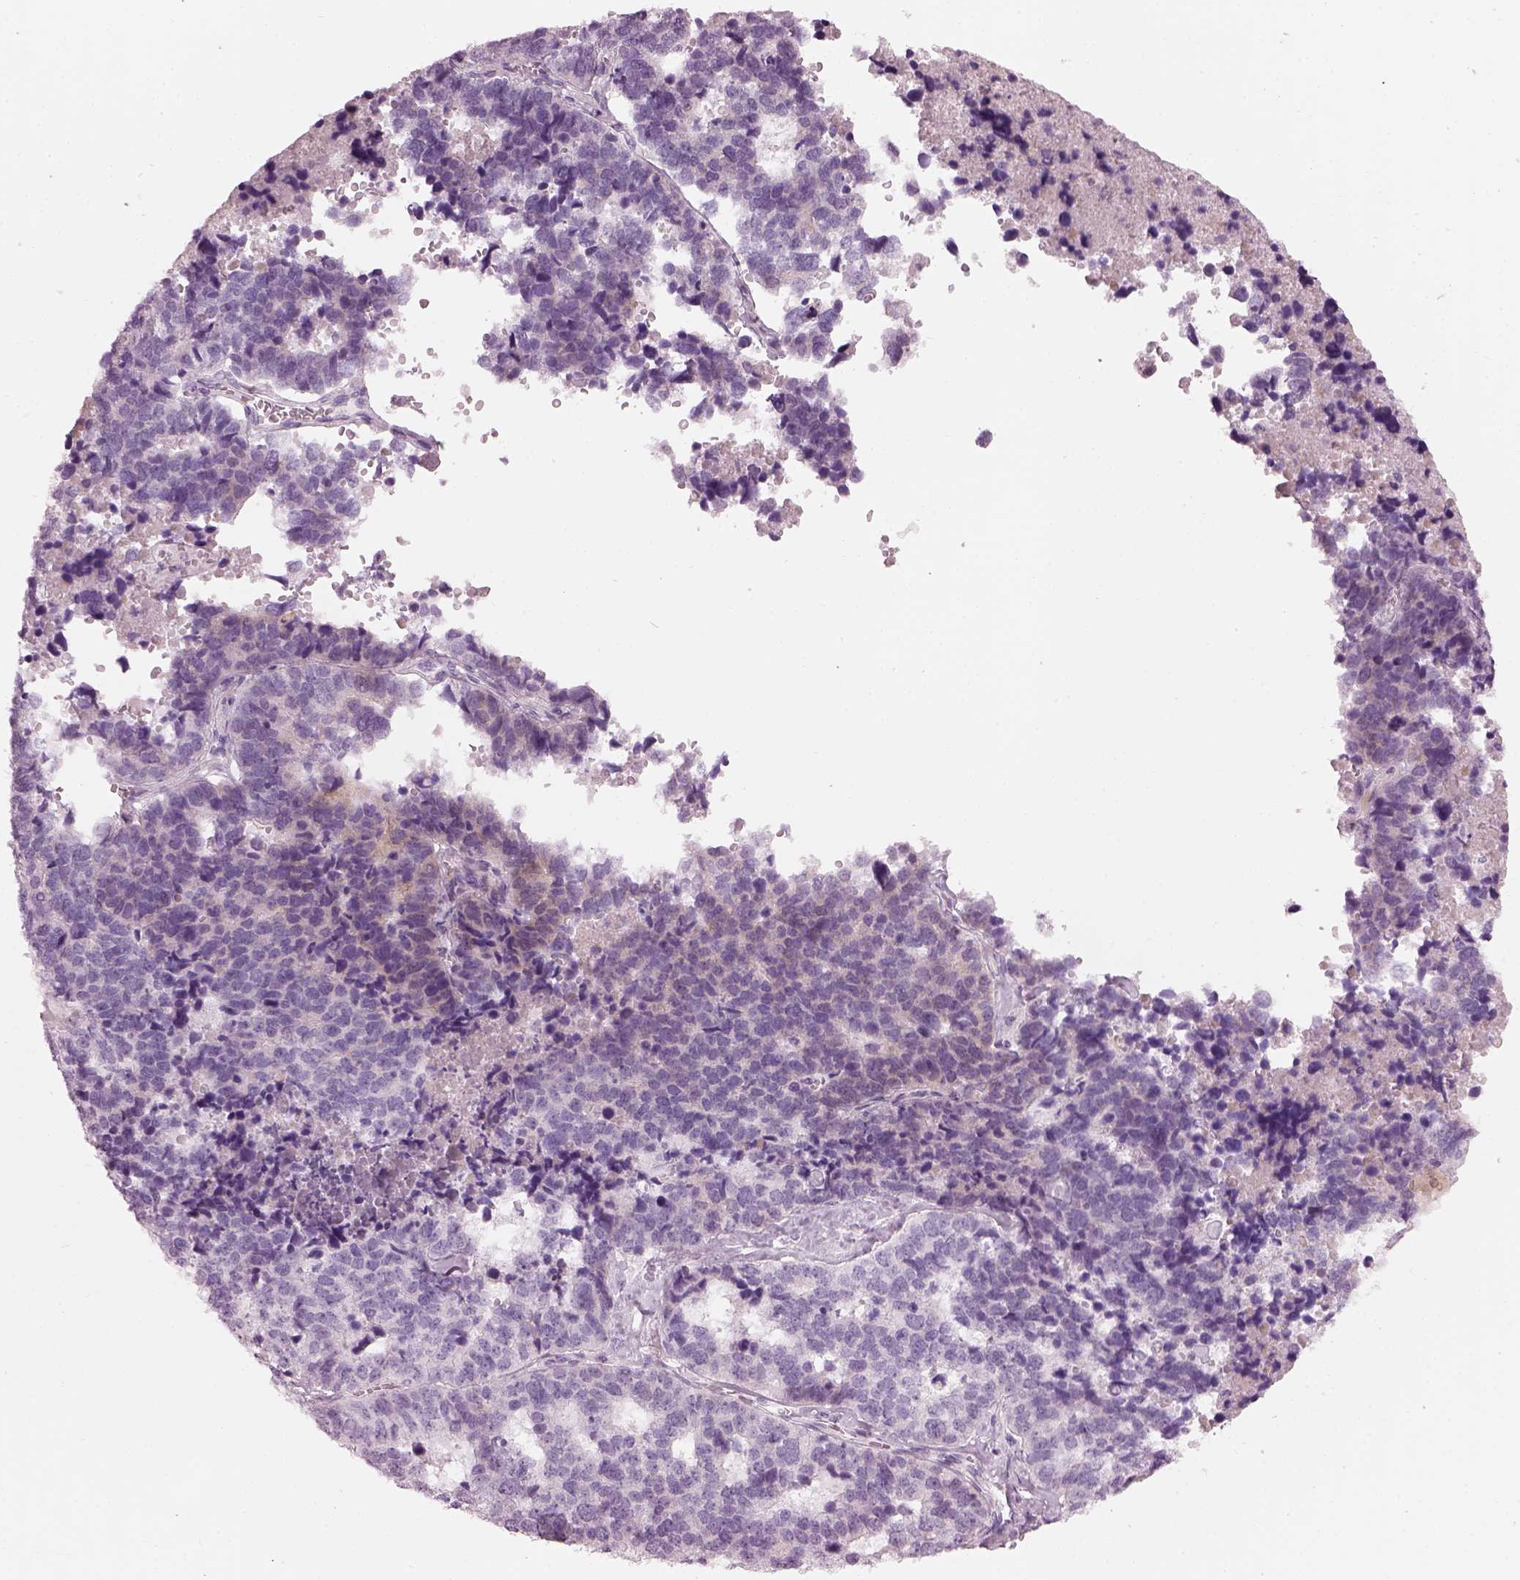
{"staining": {"intensity": "negative", "quantity": "none", "location": "none"}, "tissue": "stomach cancer", "cell_type": "Tumor cells", "image_type": "cancer", "snomed": [{"axis": "morphology", "description": "Adenocarcinoma, NOS"}, {"axis": "topography", "description": "Stomach"}], "caption": "There is no significant staining in tumor cells of stomach cancer (adenocarcinoma). (Stains: DAB (3,3'-diaminobenzidine) immunohistochemistry (IHC) with hematoxylin counter stain, Microscopy: brightfield microscopy at high magnification).", "gene": "HYDIN", "patient": {"sex": "male", "age": 69}}